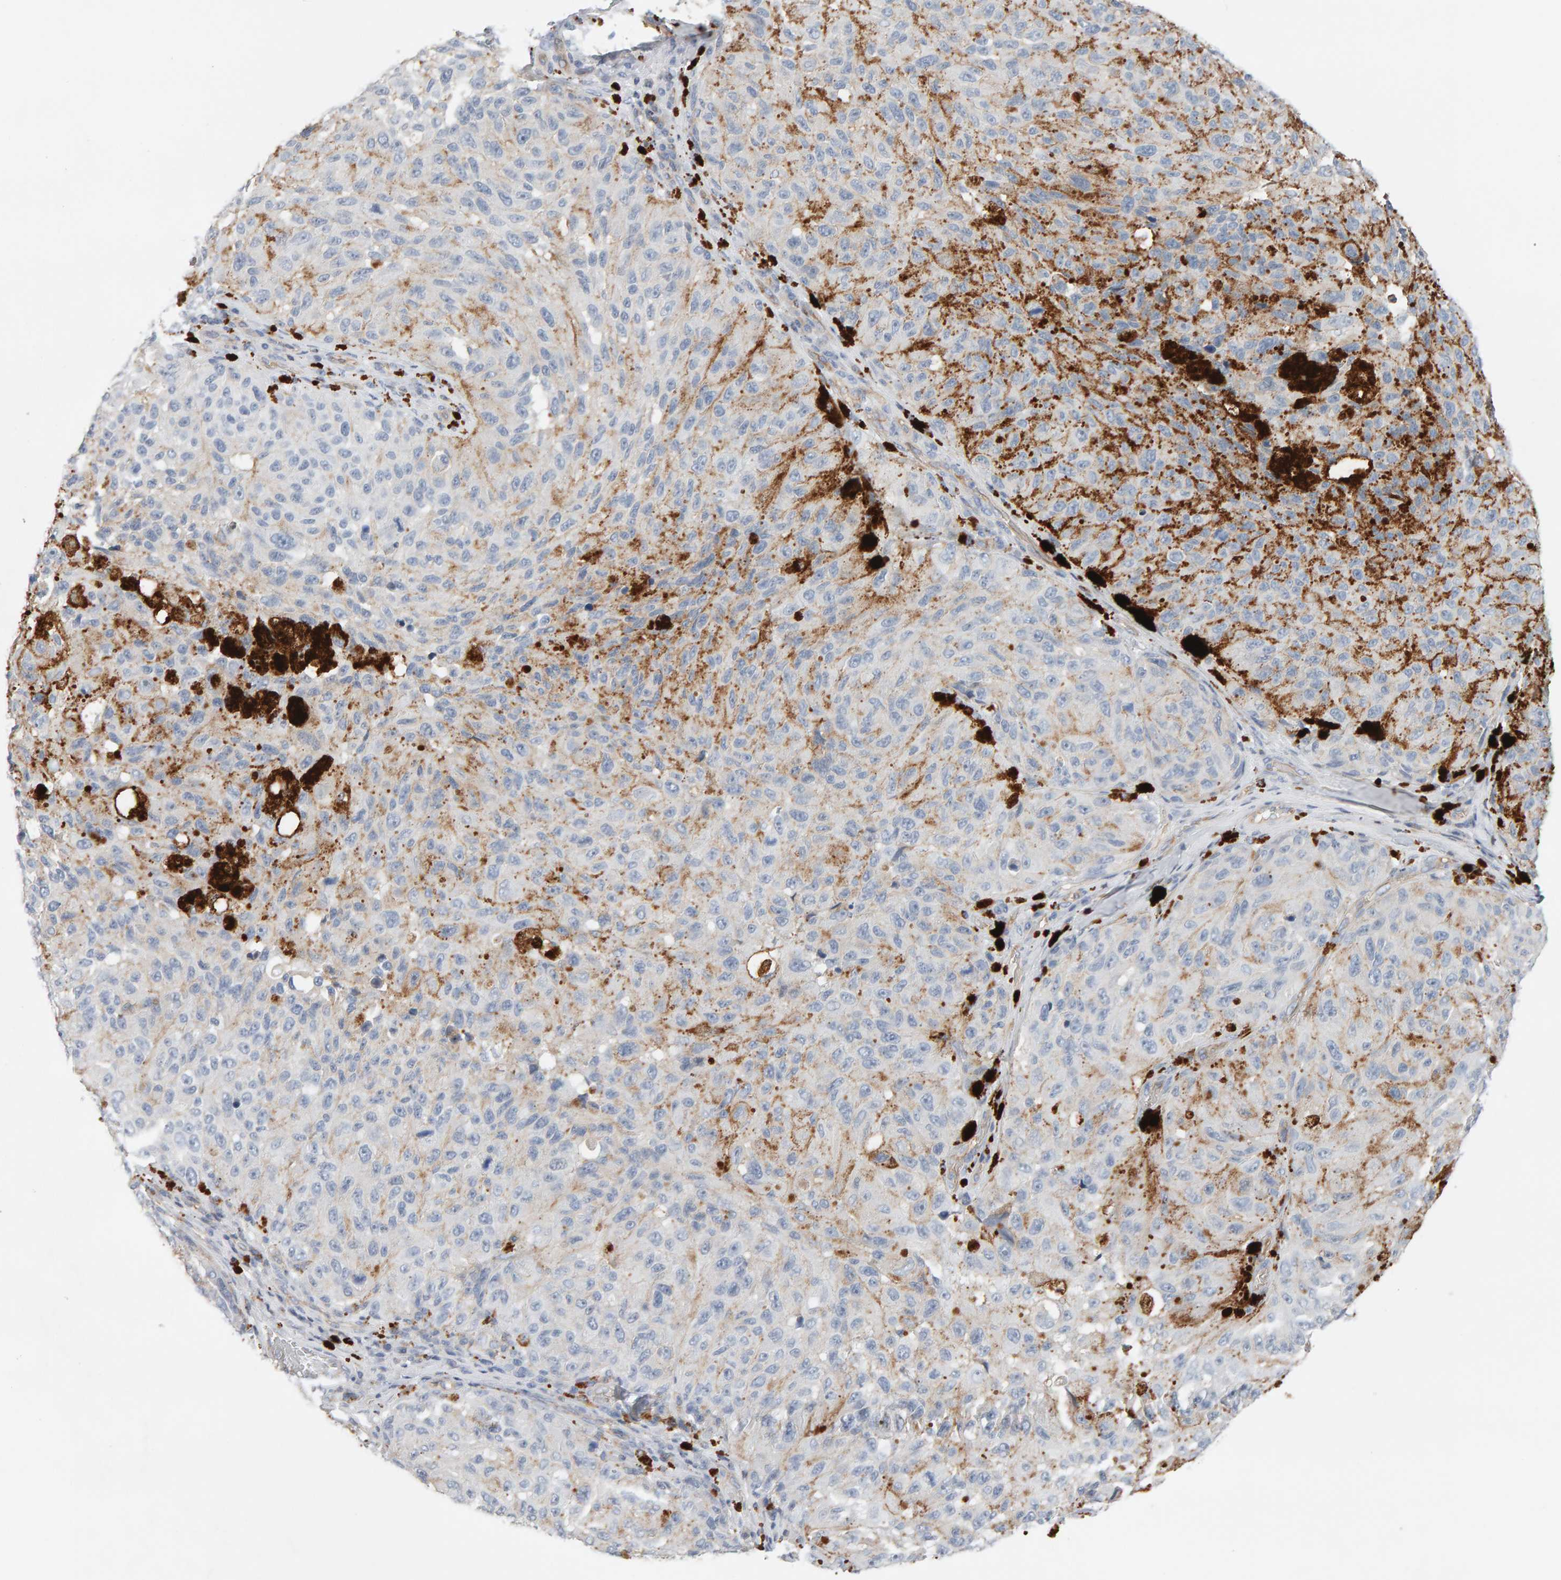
{"staining": {"intensity": "negative", "quantity": "none", "location": "none"}, "tissue": "melanoma", "cell_type": "Tumor cells", "image_type": "cancer", "snomed": [{"axis": "morphology", "description": "Malignant melanoma, NOS"}, {"axis": "topography", "description": "Skin"}], "caption": "Histopathology image shows no protein expression in tumor cells of malignant melanoma tissue.", "gene": "FYN", "patient": {"sex": "female", "age": 73}}